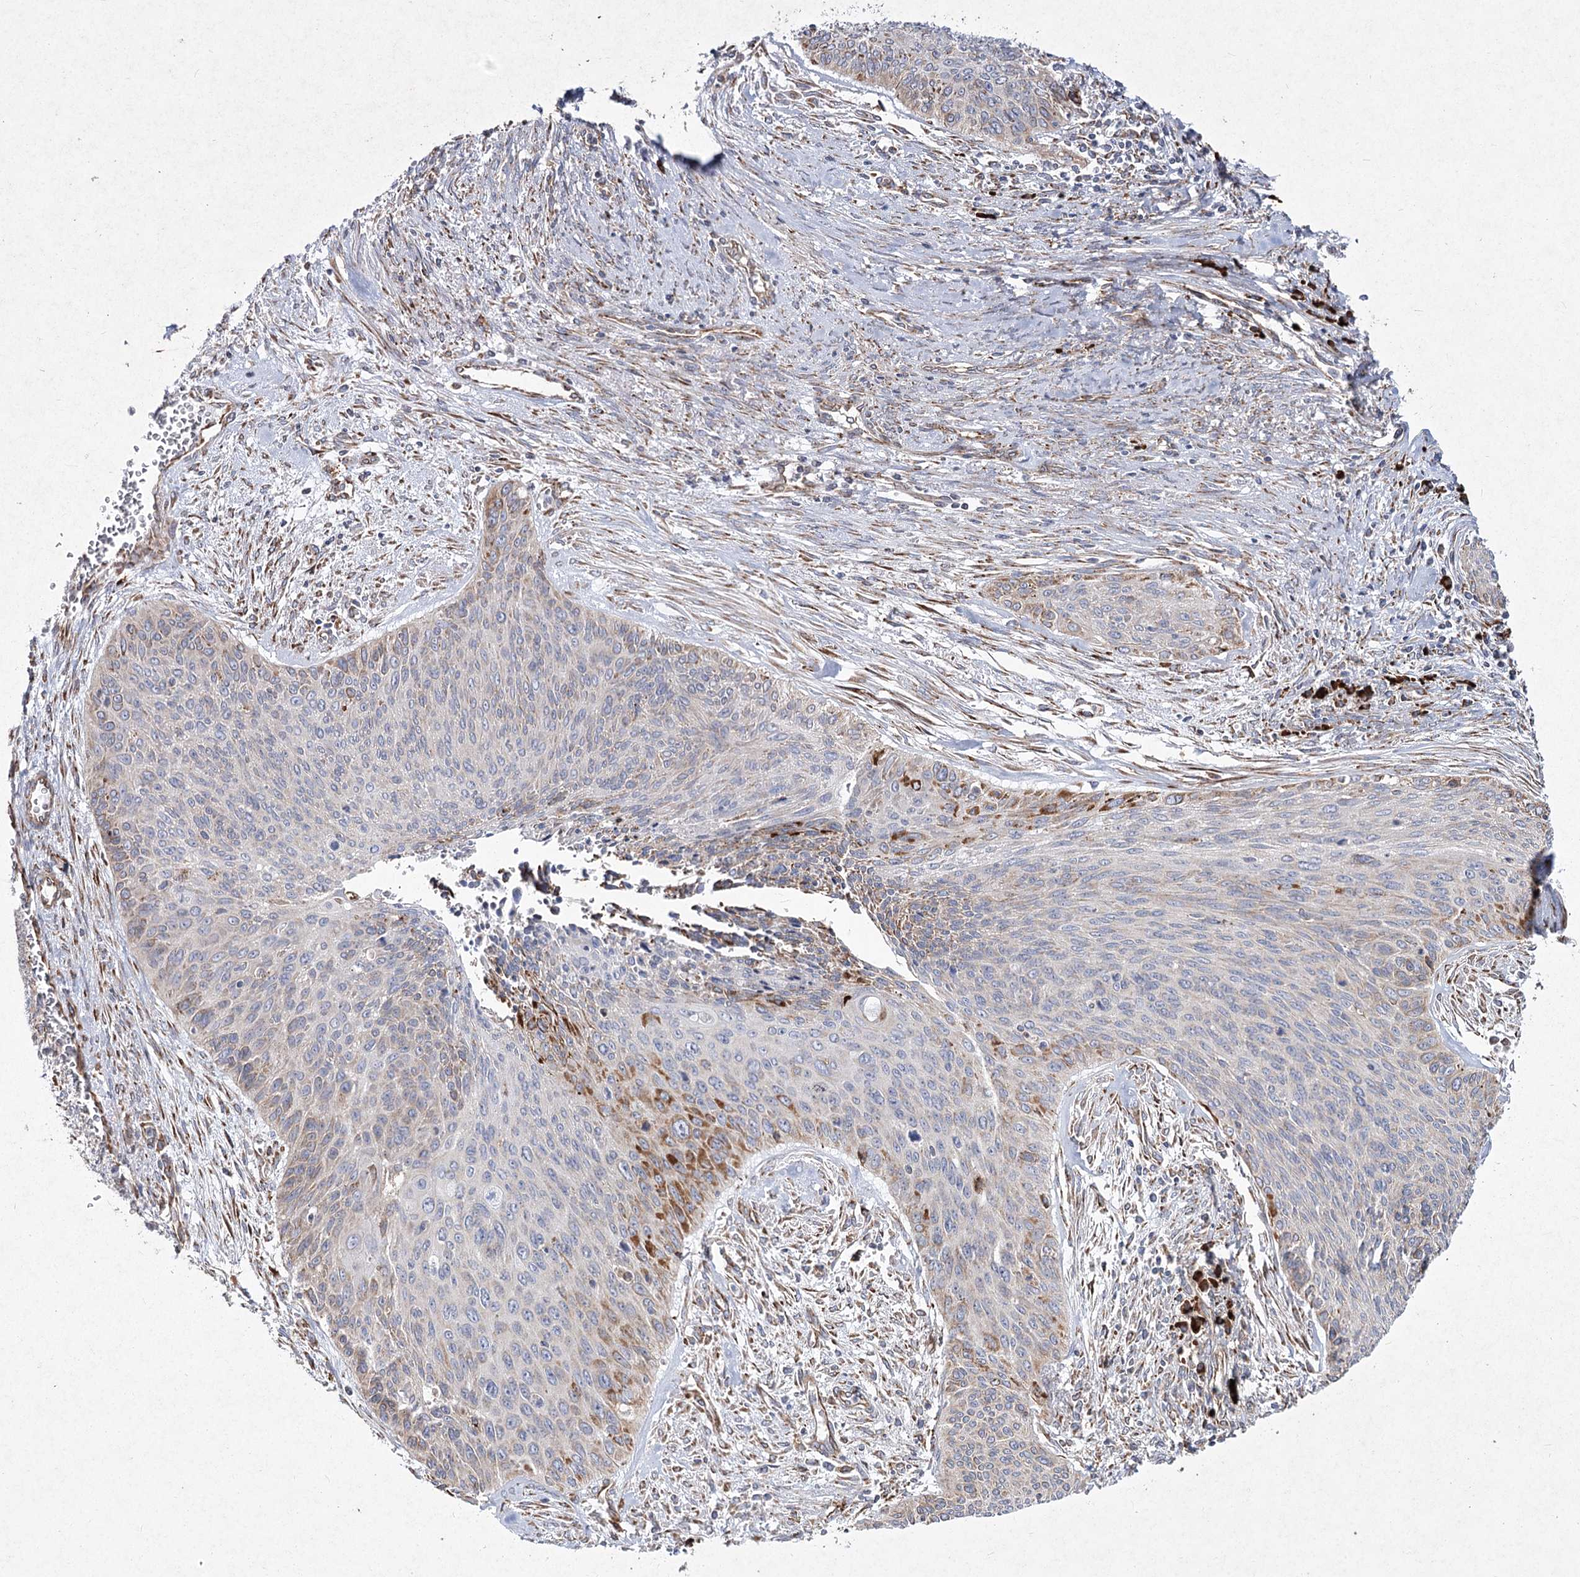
{"staining": {"intensity": "moderate", "quantity": "<25%", "location": "cytoplasmic/membranous"}, "tissue": "cervical cancer", "cell_type": "Tumor cells", "image_type": "cancer", "snomed": [{"axis": "morphology", "description": "Squamous cell carcinoma, NOS"}, {"axis": "topography", "description": "Cervix"}], "caption": "Cervical squamous cell carcinoma stained for a protein displays moderate cytoplasmic/membranous positivity in tumor cells. Immunohistochemistry (ihc) stains the protein of interest in brown and the nuclei are stained blue.", "gene": "NHLRC2", "patient": {"sex": "female", "age": 55}}